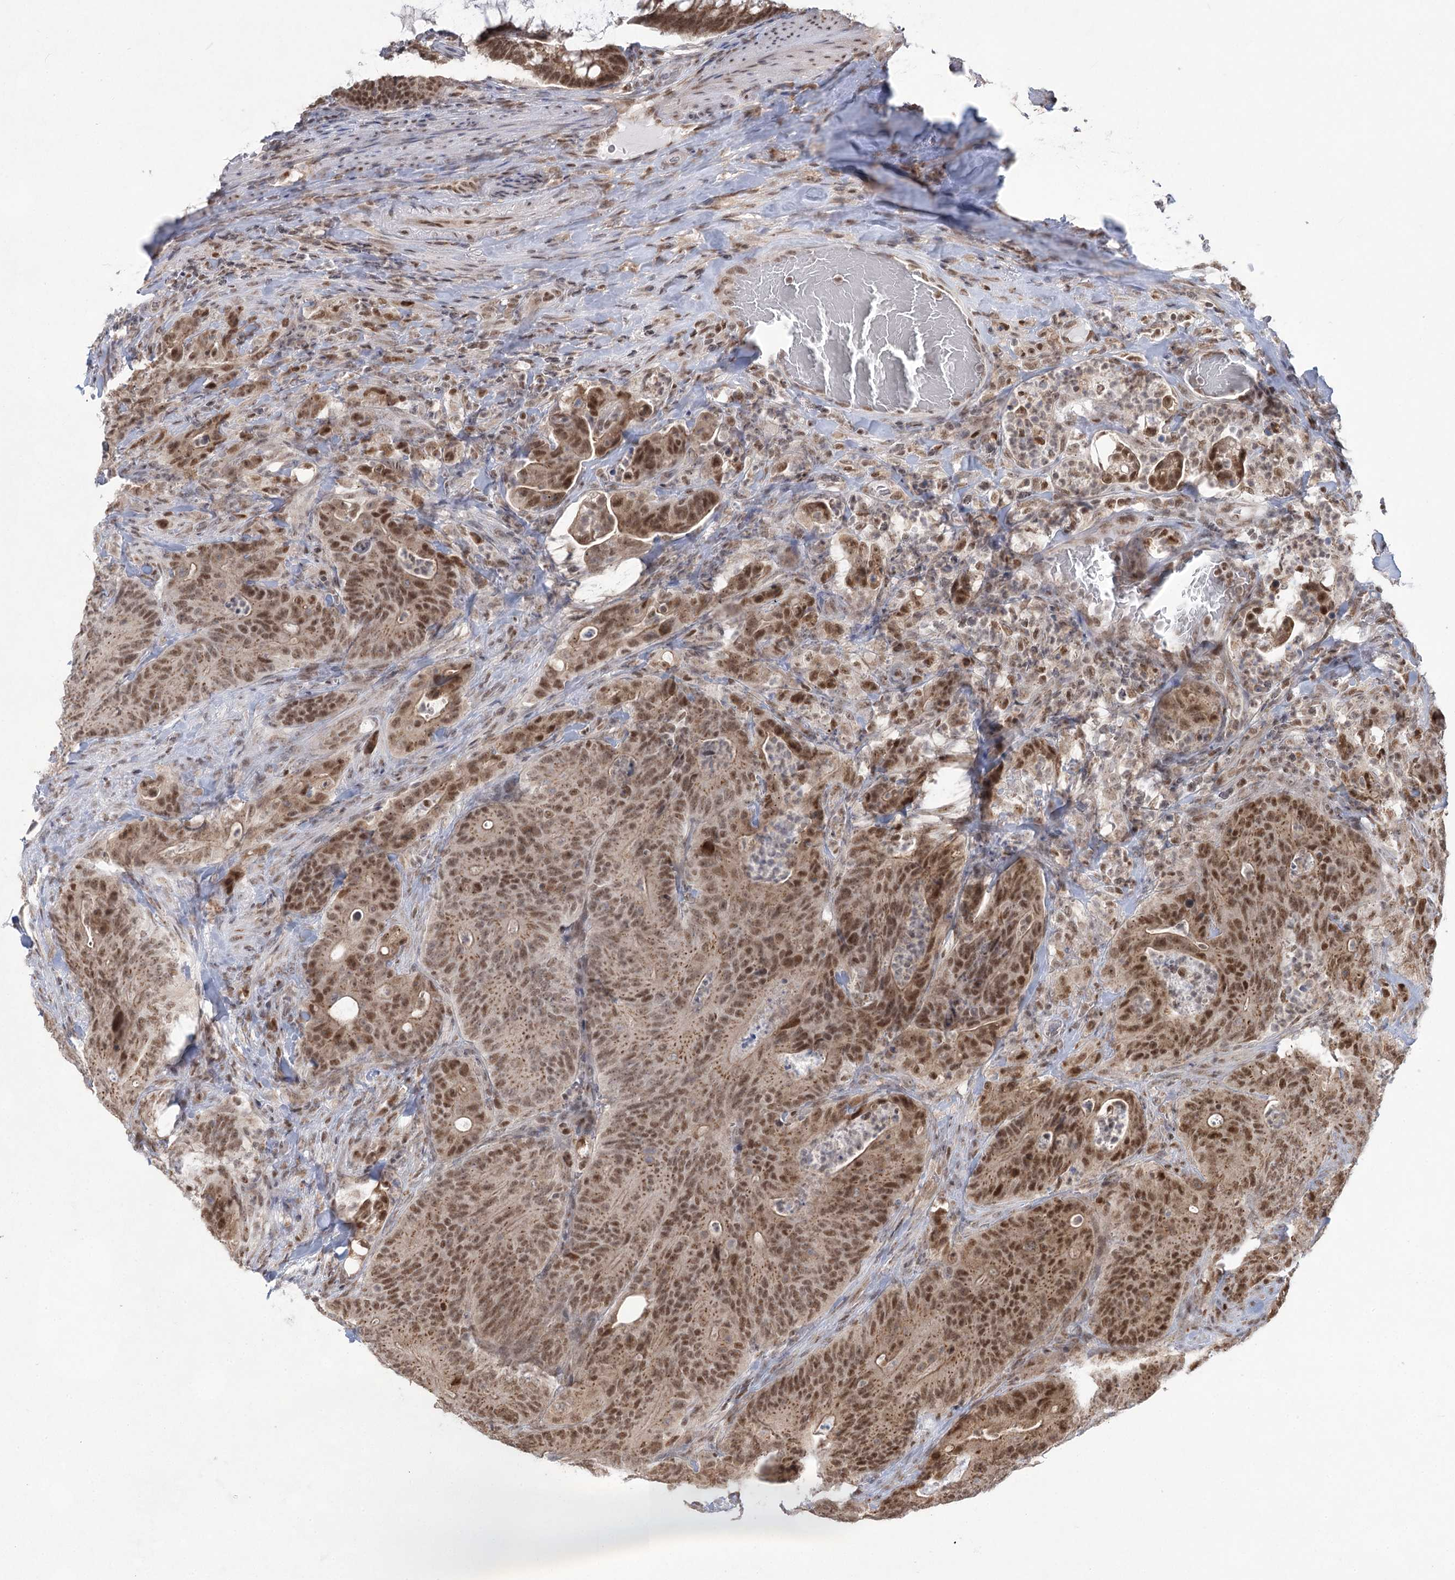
{"staining": {"intensity": "moderate", "quantity": ">75%", "location": "cytoplasmic/membranous,nuclear"}, "tissue": "colorectal cancer", "cell_type": "Tumor cells", "image_type": "cancer", "snomed": [{"axis": "morphology", "description": "Normal tissue, NOS"}, {"axis": "topography", "description": "Colon"}], "caption": "Human colorectal cancer stained with a brown dye shows moderate cytoplasmic/membranous and nuclear positive expression in approximately >75% of tumor cells.", "gene": "ZCCHC8", "patient": {"sex": "female", "age": 82}}